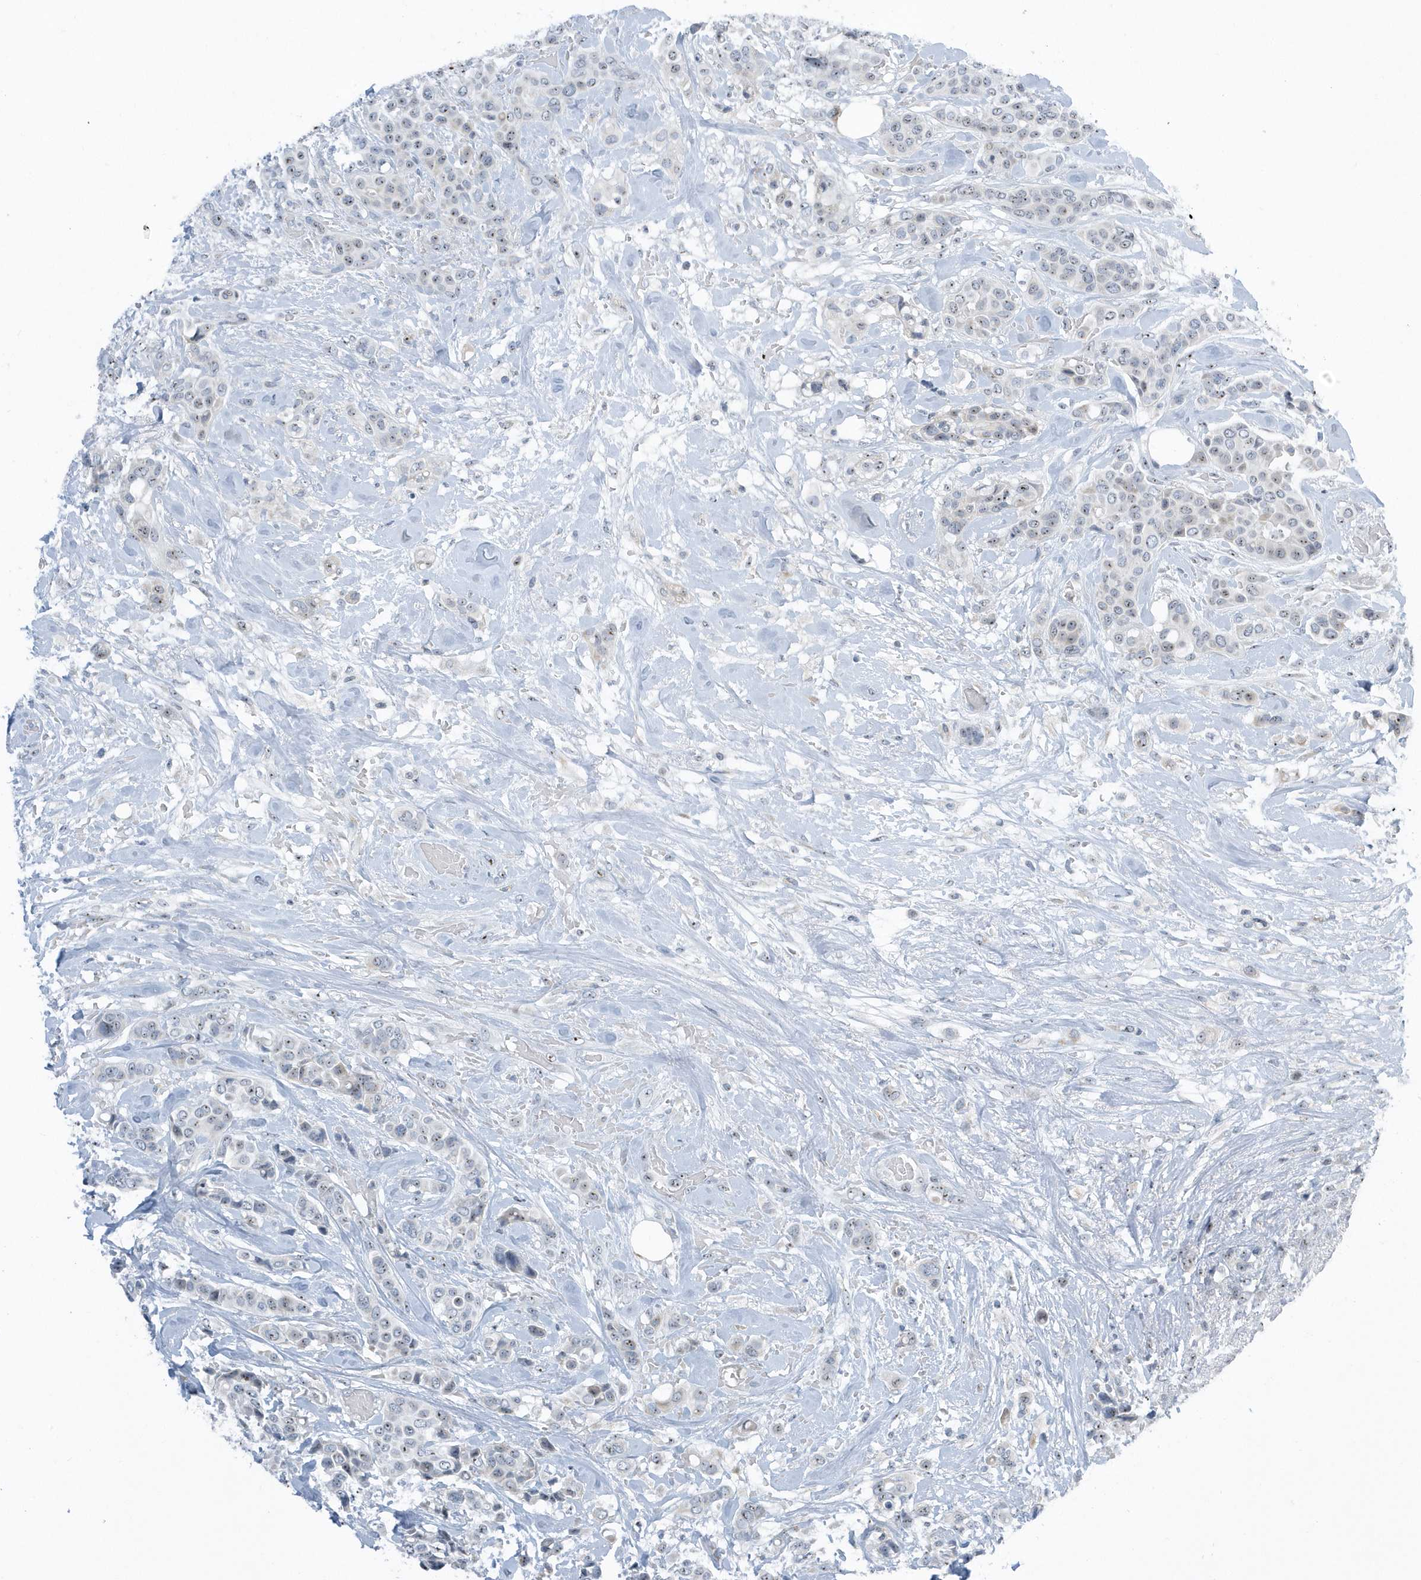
{"staining": {"intensity": "weak", "quantity": "<25%", "location": "nuclear"}, "tissue": "breast cancer", "cell_type": "Tumor cells", "image_type": "cancer", "snomed": [{"axis": "morphology", "description": "Lobular carcinoma"}, {"axis": "topography", "description": "Breast"}], "caption": "This is a micrograph of immunohistochemistry staining of lobular carcinoma (breast), which shows no positivity in tumor cells.", "gene": "RPF2", "patient": {"sex": "female", "age": 51}}